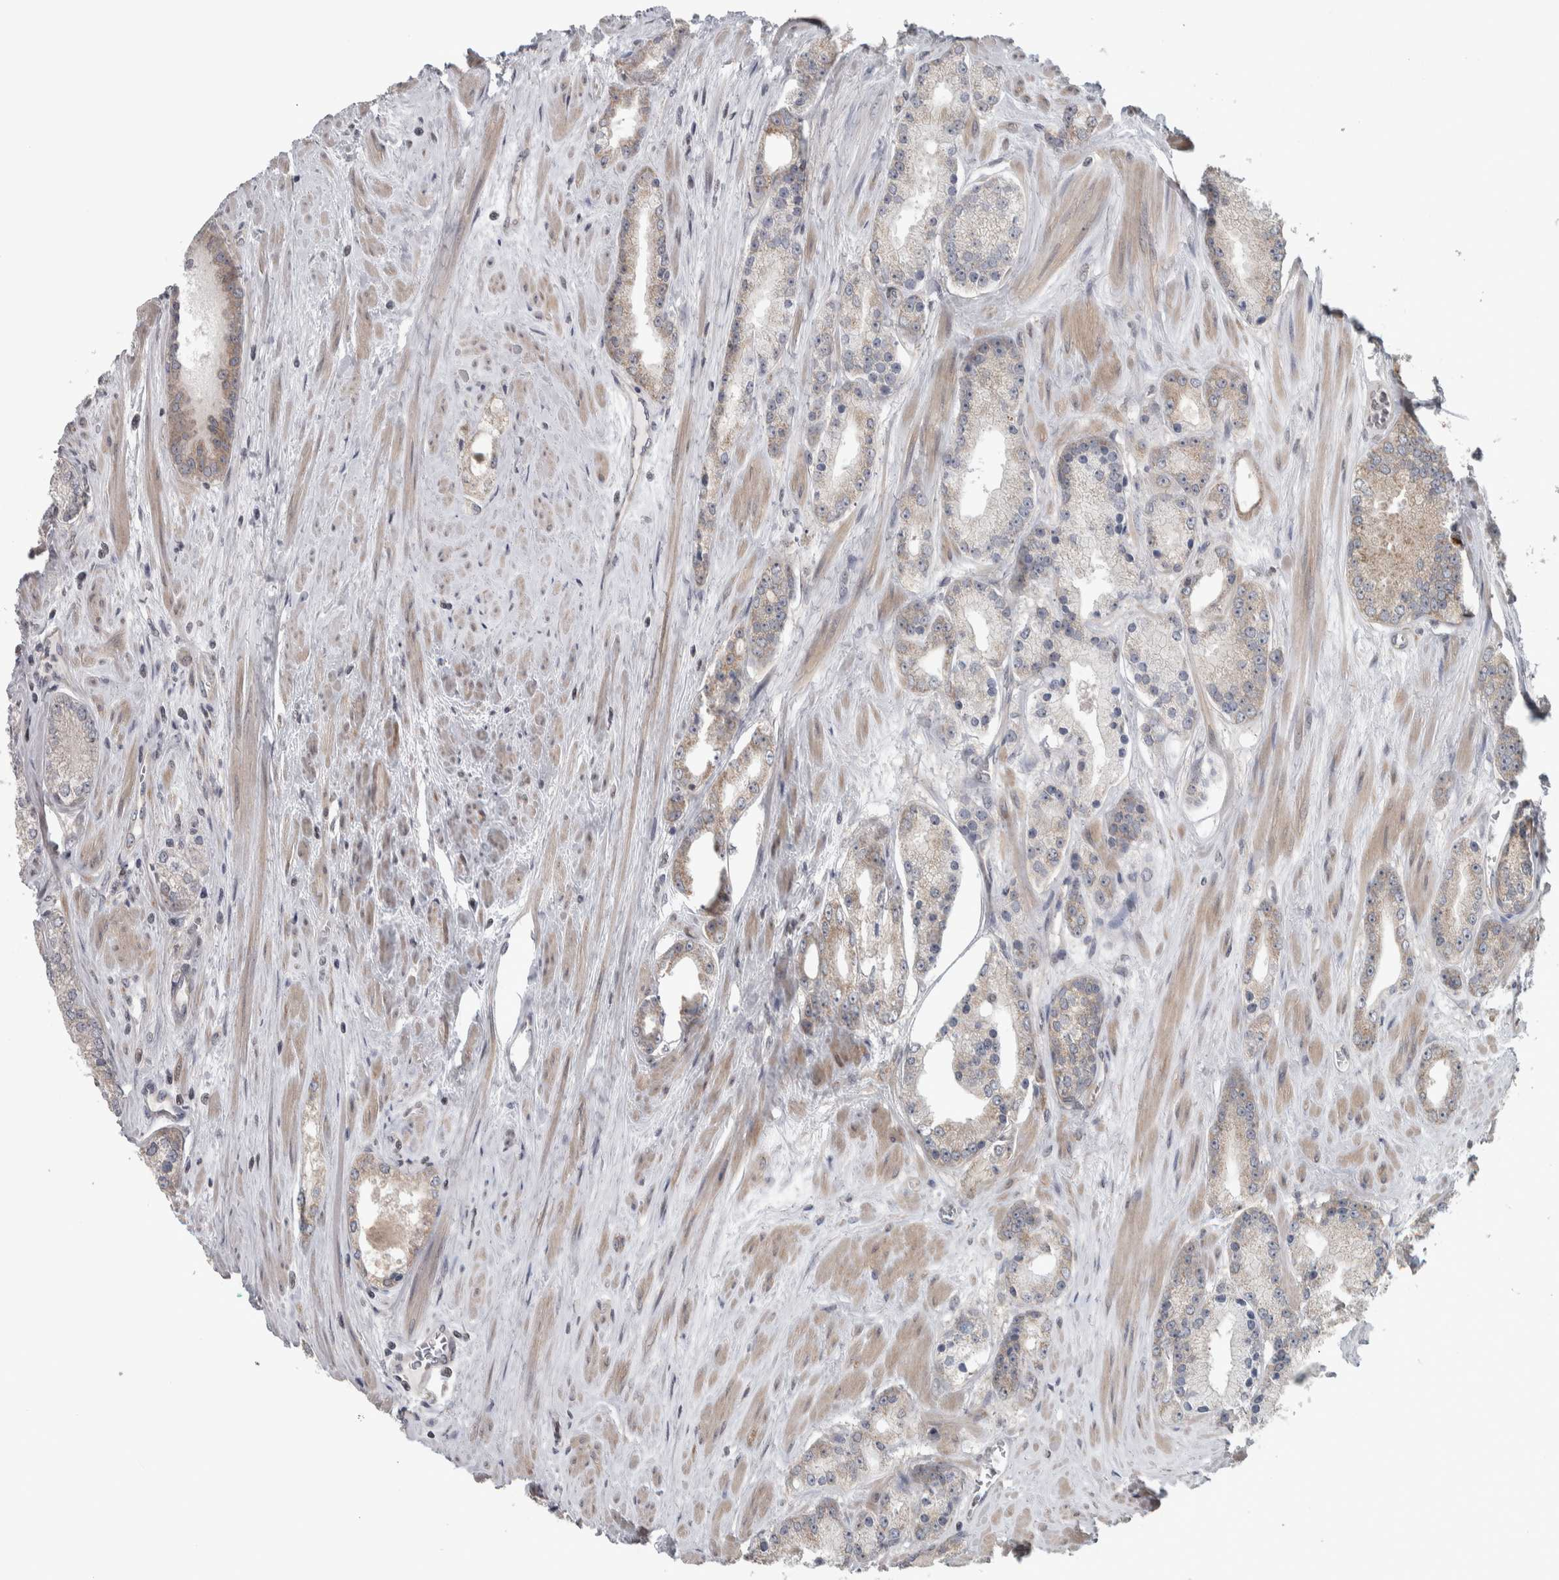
{"staining": {"intensity": "weak", "quantity": "<25%", "location": "cytoplasmic/membranous"}, "tissue": "prostate cancer", "cell_type": "Tumor cells", "image_type": "cancer", "snomed": [{"axis": "morphology", "description": "Adenocarcinoma, Low grade"}, {"axis": "topography", "description": "Prostate"}], "caption": "DAB (3,3'-diaminobenzidine) immunohistochemical staining of prostate cancer (low-grade adenocarcinoma) displays no significant expression in tumor cells. Brightfield microscopy of immunohistochemistry stained with DAB (brown) and hematoxylin (blue), captured at high magnification.", "gene": "CWC27", "patient": {"sex": "male", "age": 62}}